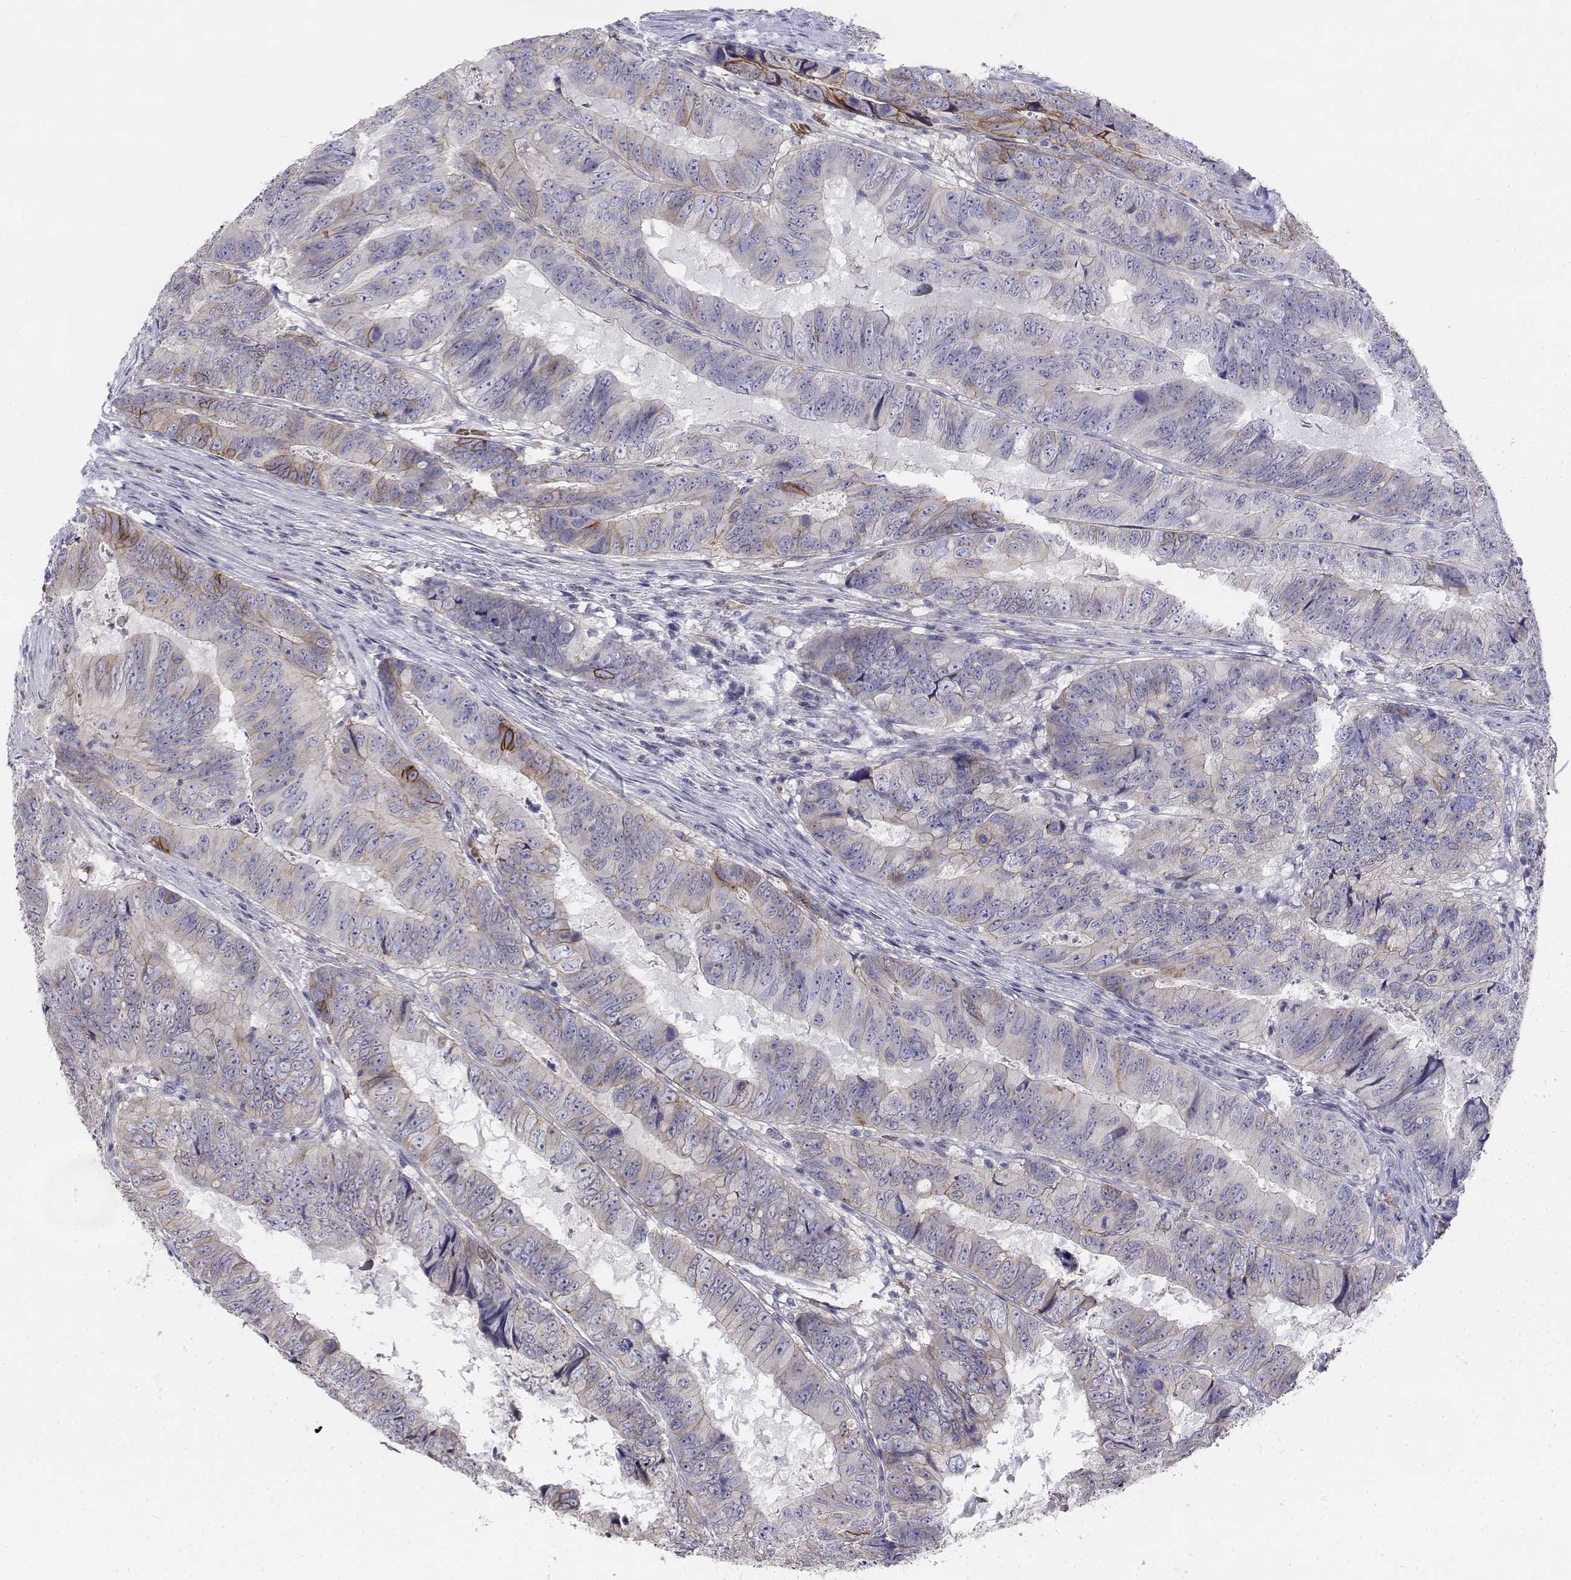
{"staining": {"intensity": "moderate", "quantity": "<25%", "location": "cytoplasmic/membranous"}, "tissue": "colorectal cancer", "cell_type": "Tumor cells", "image_type": "cancer", "snomed": [{"axis": "morphology", "description": "Adenocarcinoma, NOS"}, {"axis": "topography", "description": "Colon"}], "caption": "The image exhibits staining of adenocarcinoma (colorectal), revealing moderate cytoplasmic/membranous protein expression (brown color) within tumor cells.", "gene": "CADM1", "patient": {"sex": "male", "age": 79}}